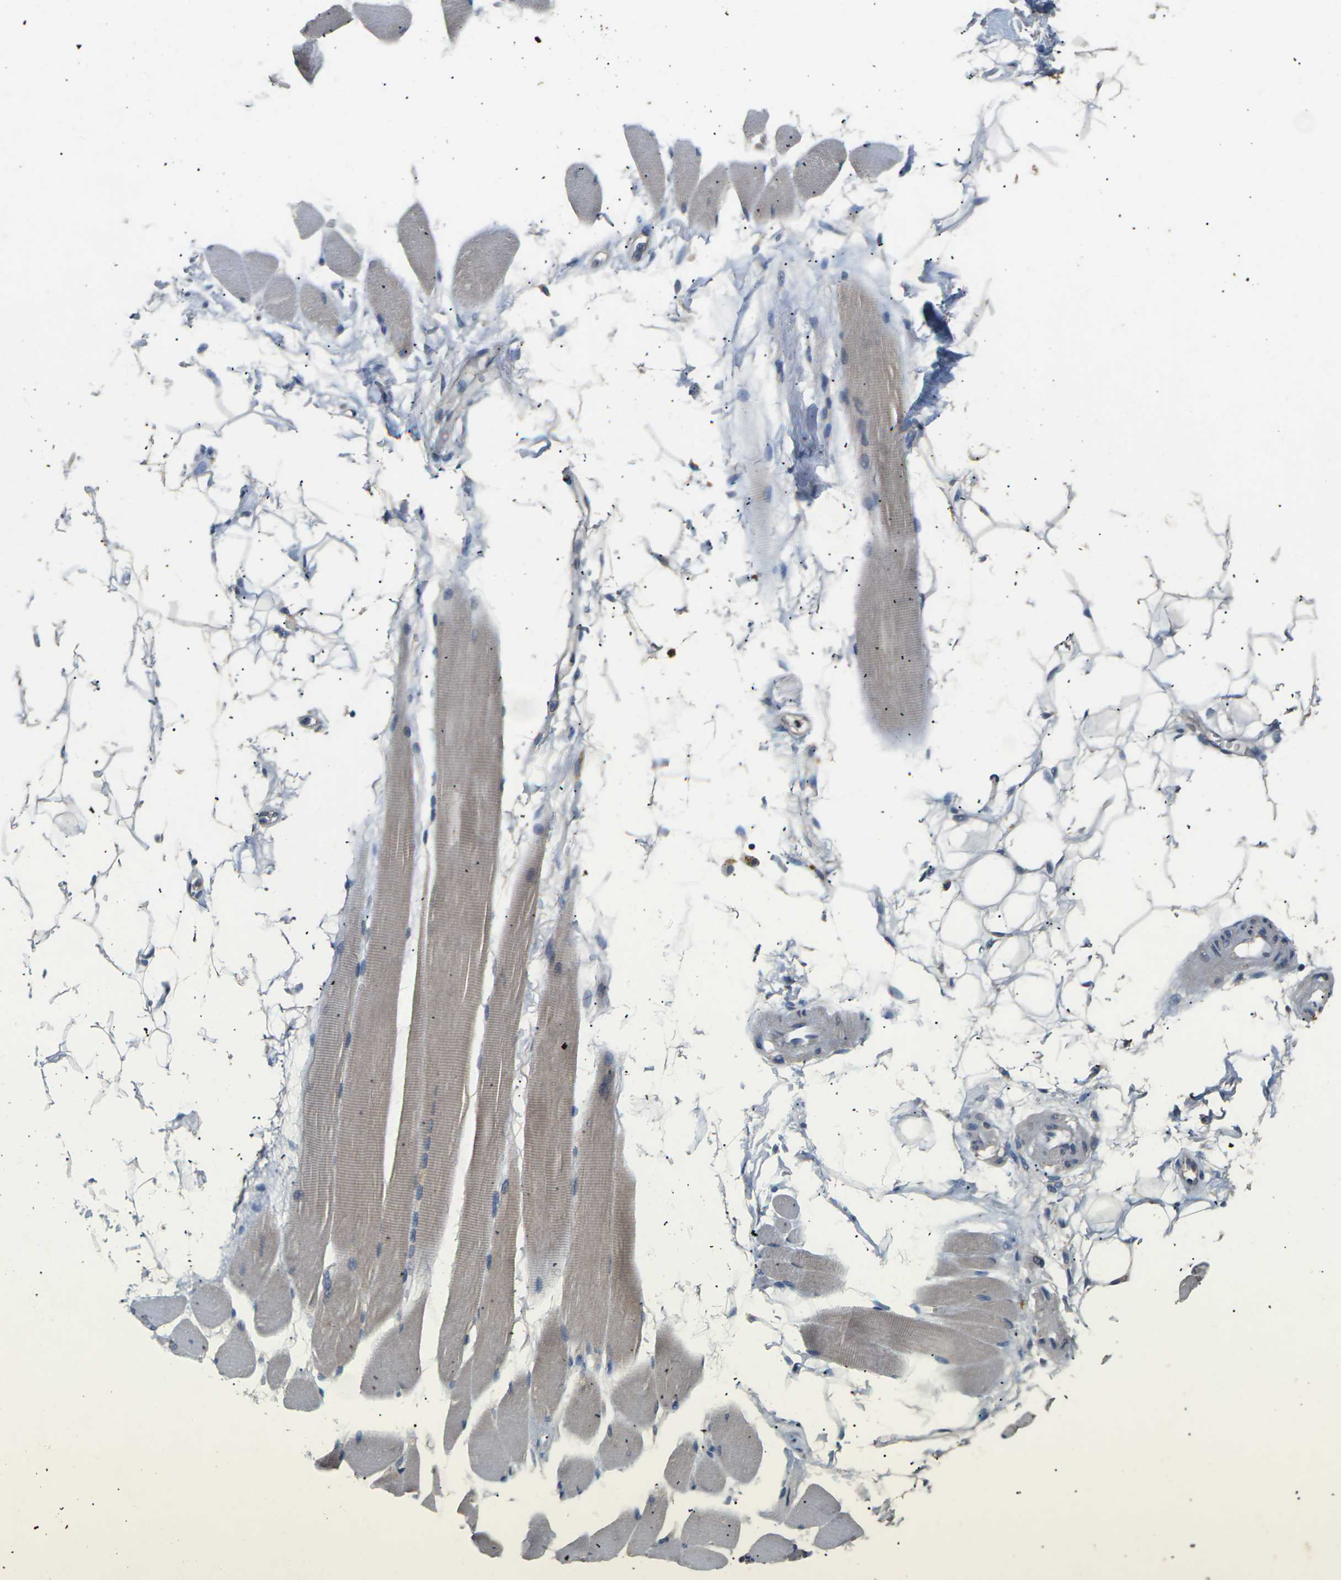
{"staining": {"intensity": "weak", "quantity": ">75%", "location": "cytoplasmic/membranous"}, "tissue": "skeletal muscle", "cell_type": "Myocytes", "image_type": "normal", "snomed": [{"axis": "morphology", "description": "Normal tissue, NOS"}, {"axis": "topography", "description": "Skeletal muscle"}, {"axis": "topography", "description": "Oral tissue"}, {"axis": "topography", "description": "Peripheral nerve tissue"}], "caption": "Immunohistochemical staining of benign skeletal muscle demonstrates weak cytoplasmic/membranous protein positivity in about >75% of myocytes. (DAB (3,3'-diaminobenzidine) = brown stain, brightfield microscopy at high magnification).", "gene": "SLC2A2", "patient": {"sex": "female", "age": 84}}